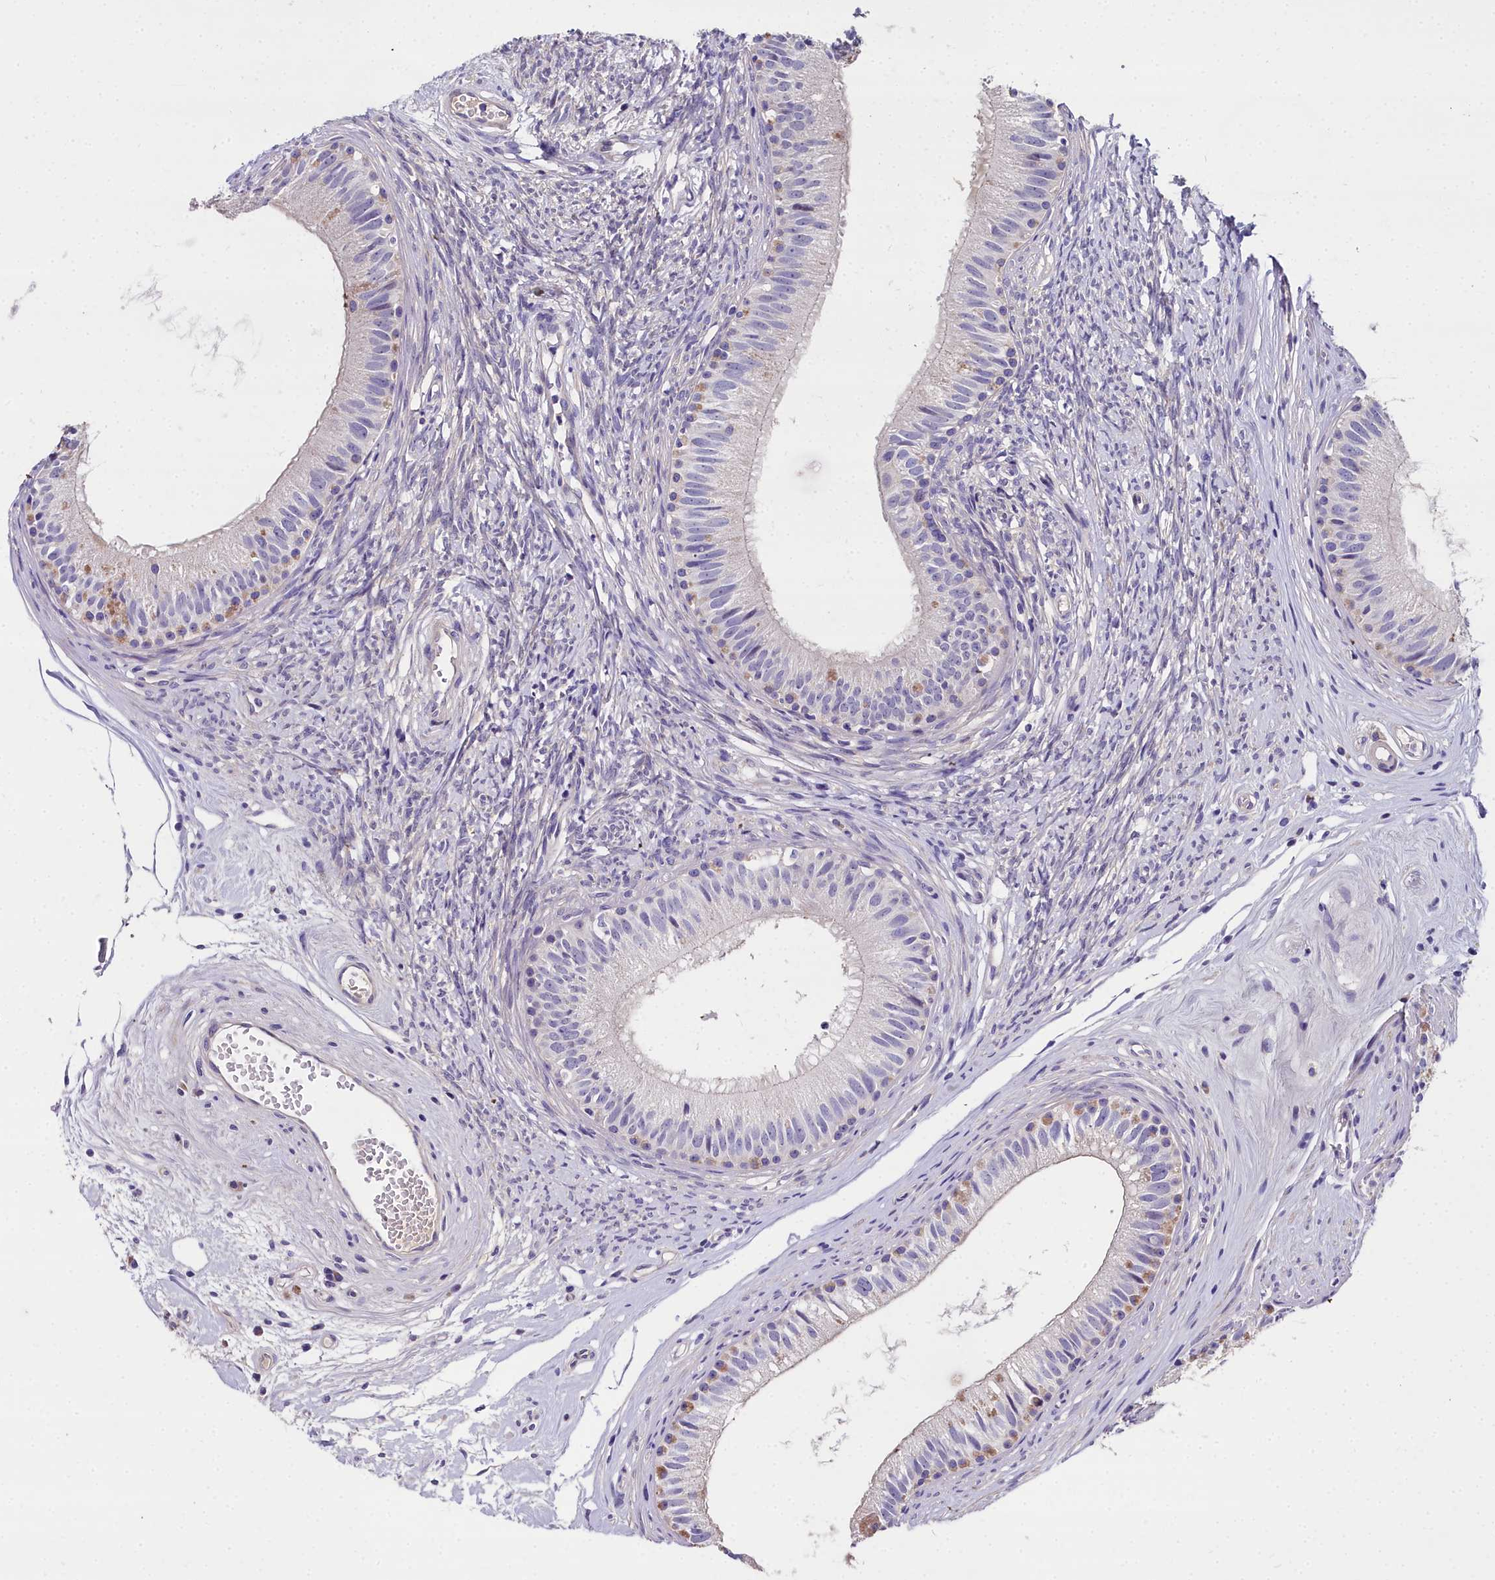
{"staining": {"intensity": "moderate", "quantity": "<25%", "location": "cytoplasmic/membranous"}, "tissue": "epididymis", "cell_type": "Glandular cells", "image_type": "normal", "snomed": [{"axis": "morphology", "description": "Normal tissue, NOS"}, {"axis": "topography", "description": "Epididymis"}], "caption": "Immunohistochemistry (DAB) staining of normal epididymis shows moderate cytoplasmic/membranous protein expression in approximately <25% of glandular cells.", "gene": "NT5M", "patient": {"sex": "male", "age": 74}}